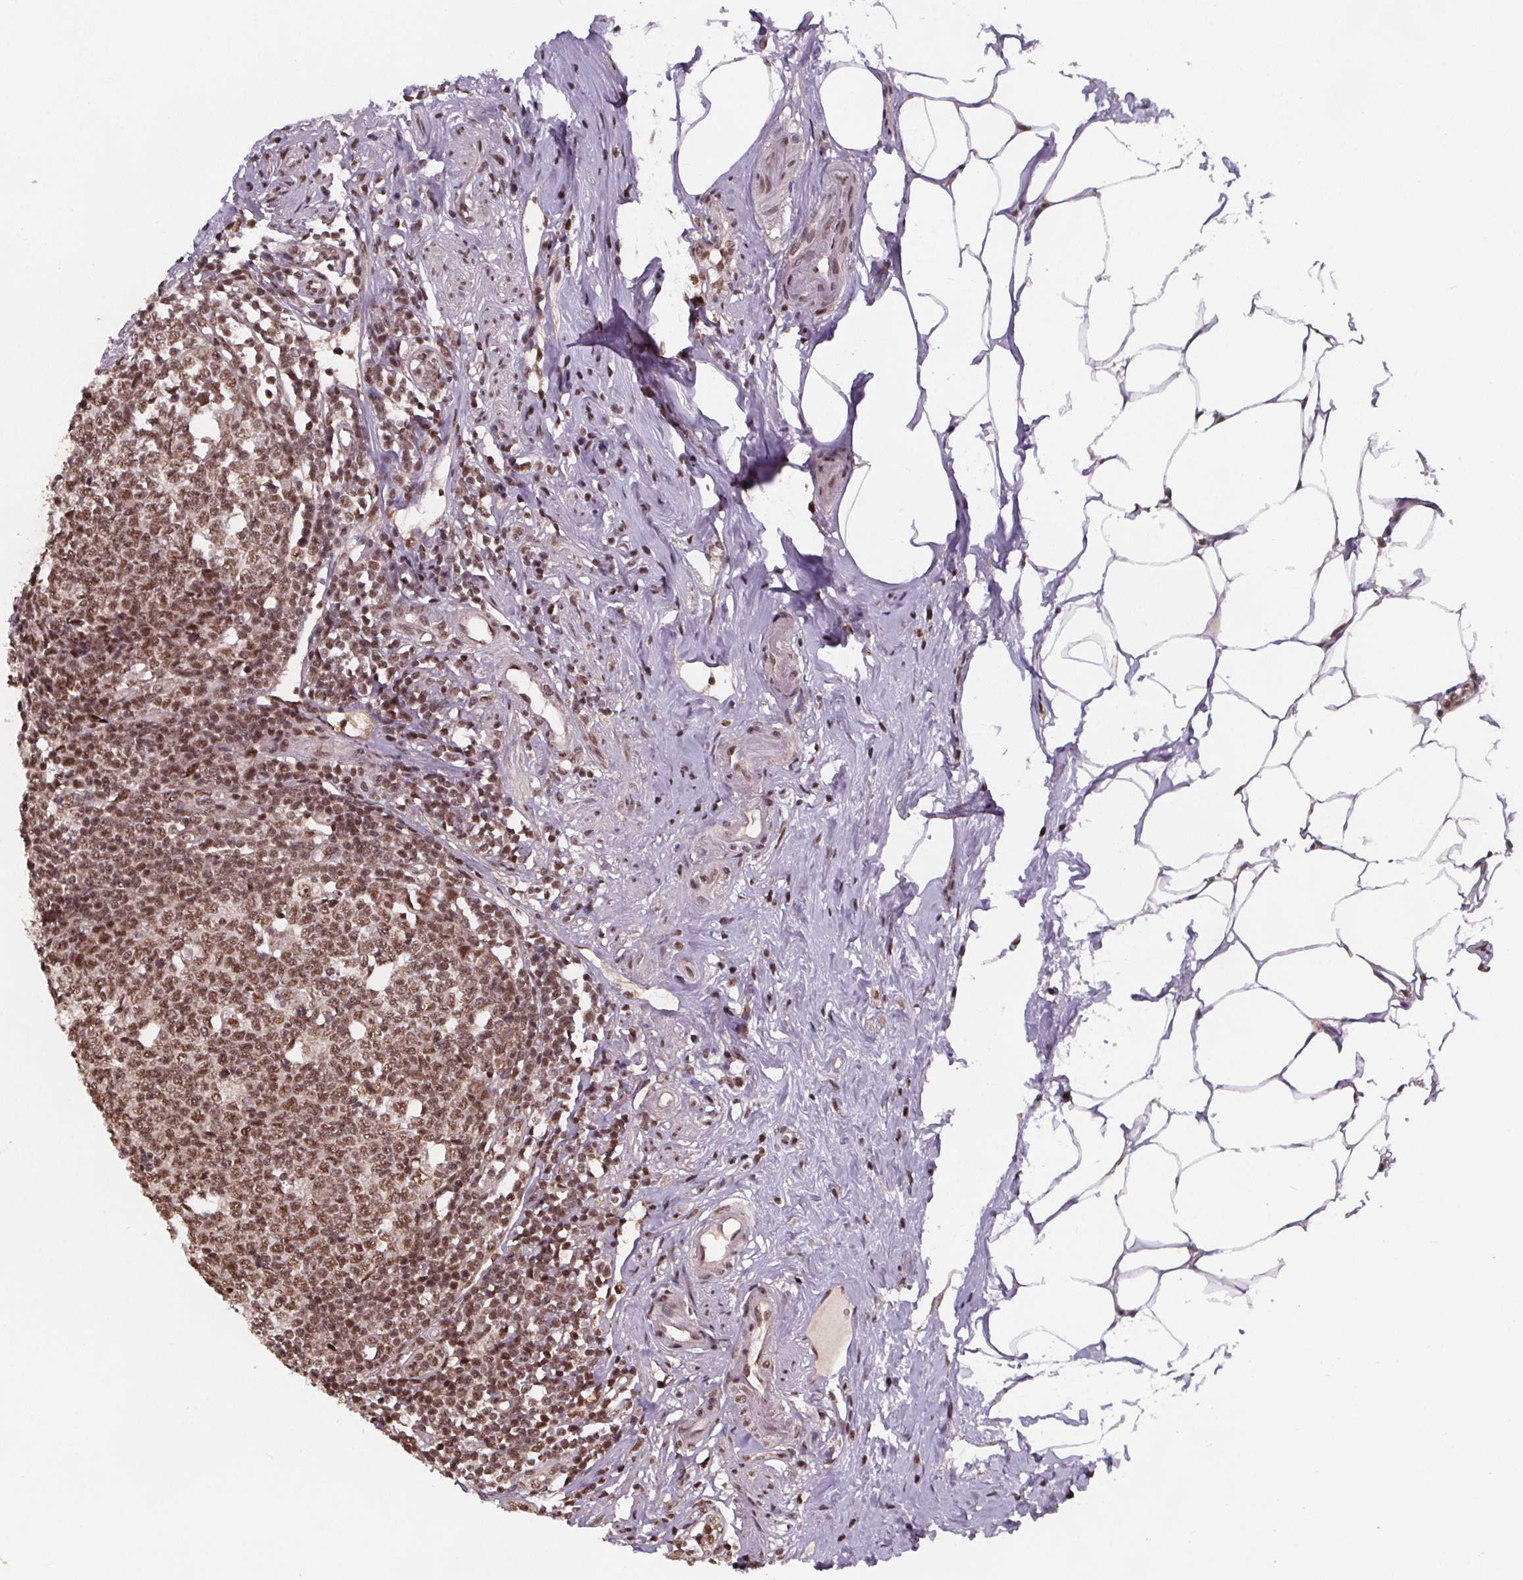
{"staining": {"intensity": "moderate", "quantity": ">75%", "location": "nuclear"}, "tissue": "appendix", "cell_type": "Glandular cells", "image_type": "normal", "snomed": [{"axis": "morphology", "description": "Normal tissue, NOS"}, {"axis": "morphology", "description": "Carcinoma, endometroid"}, {"axis": "topography", "description": "Appendix"}, {"axis": "topography", "description": "Colon"}], "caption": "IHC image of normal appendix stained for a protein (brown), which demonstrates medium levels of moderate nuclear expression in approximately >75% of glandular cells.", "gene": "JARID2", "patient": {"sex": "female", "age": 60}}